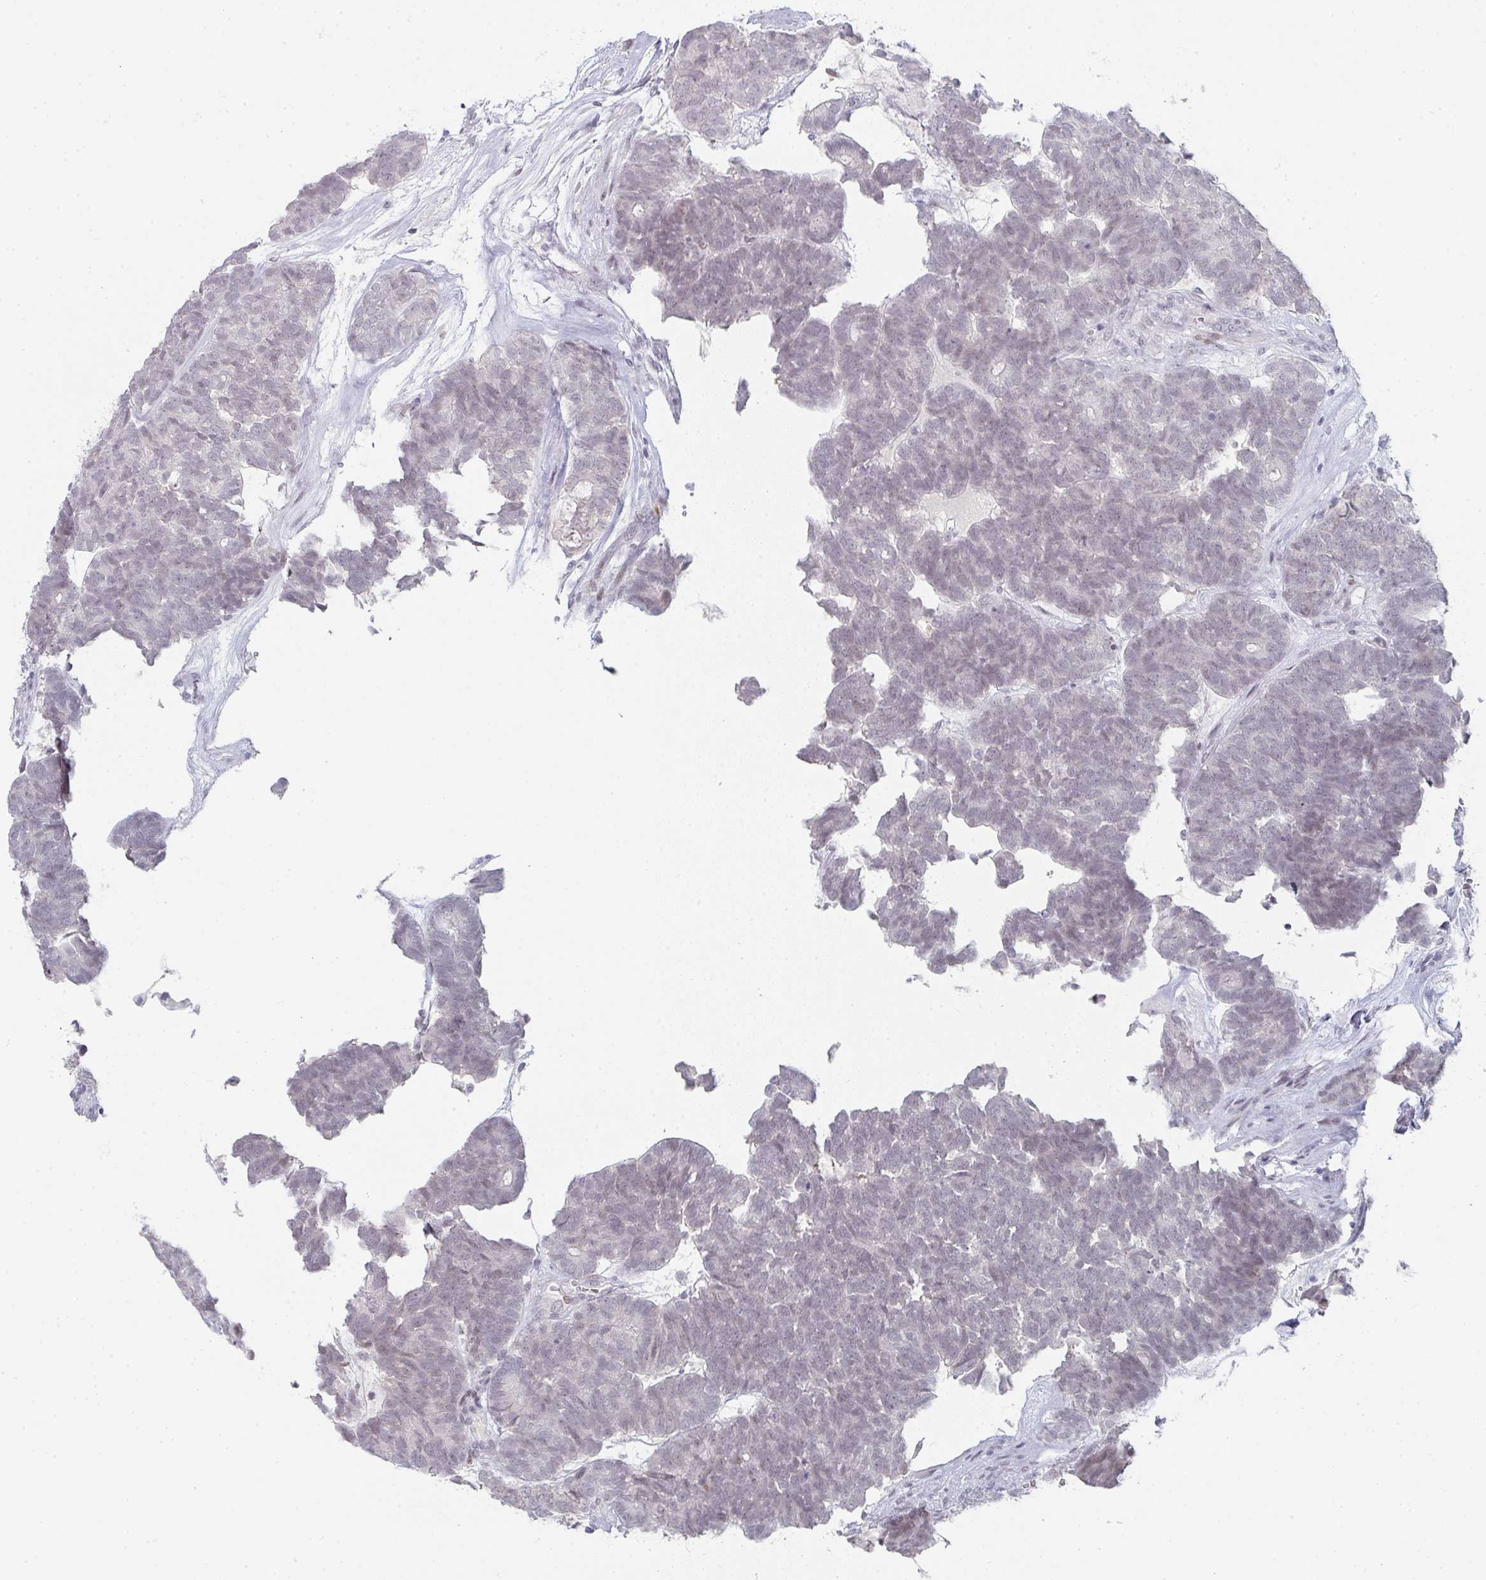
{"staining": {"intensity": "negative", "quantity": "none", "location": "none"}, "tissue": "head and neck cancer", "cell_type": "Tumor cells", "image_type": "cancer", "snomed": [{"axis": "morphology", "description": "Adenocarcinoma, NOS"}, {"axis": "topography", "description": "Head-Neck"}], "caption": "Immunohistochemistry (IHC) of human adenocarcinoma (head and neck) shows no staining in tumor cells. Brightfield microscopy of immunohistochemistry (IHC) stained with DAB (3,3'-diaminobenzidine) (brown) and hematoxylin (blue), captured at high magnification.", "gene": "LIN54", "patient": {"sex": "female", "age": 81}}